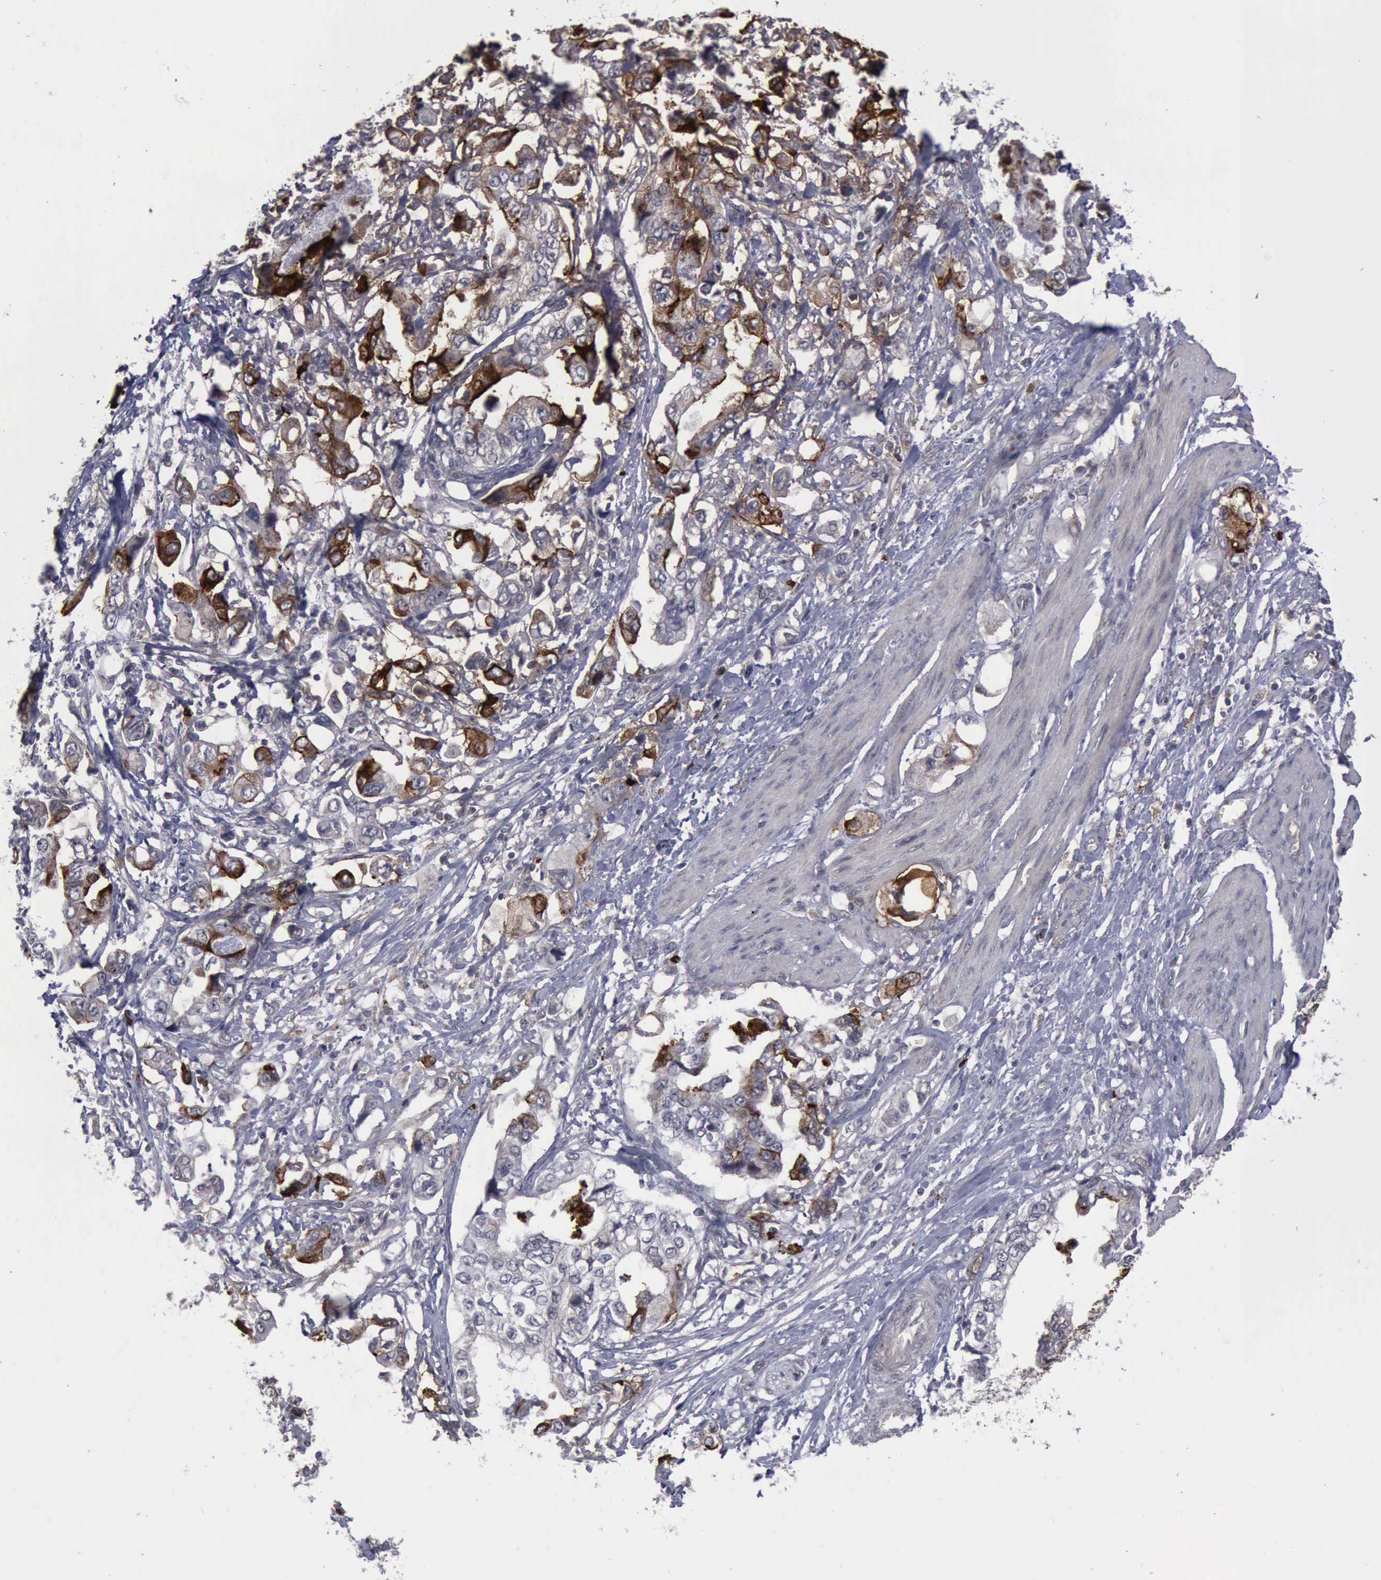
{"staining": {"intensity": "moderate", "quantity": "25%-75%", "location": "cytoplasmic/membranous"}, "tissue": "stomach cancer", "cell_type": "Tumor cells", "image_type": "cancer", "snomed": [{"axis": "morphology", "description": "Adenocarcinoma, NOS"}, {"axis": "topography", "description": "Pancreas"}, {"axis": "topography", "description": "Stomach, upper"}], "caption": "Tumor cells show medium levels of moderate cytoplasmic/membranous expression in approximately 25%-75% of cells in stomach cancer.", "gene": "MMP9", "patient": {"sex": "male", "age": 77}}